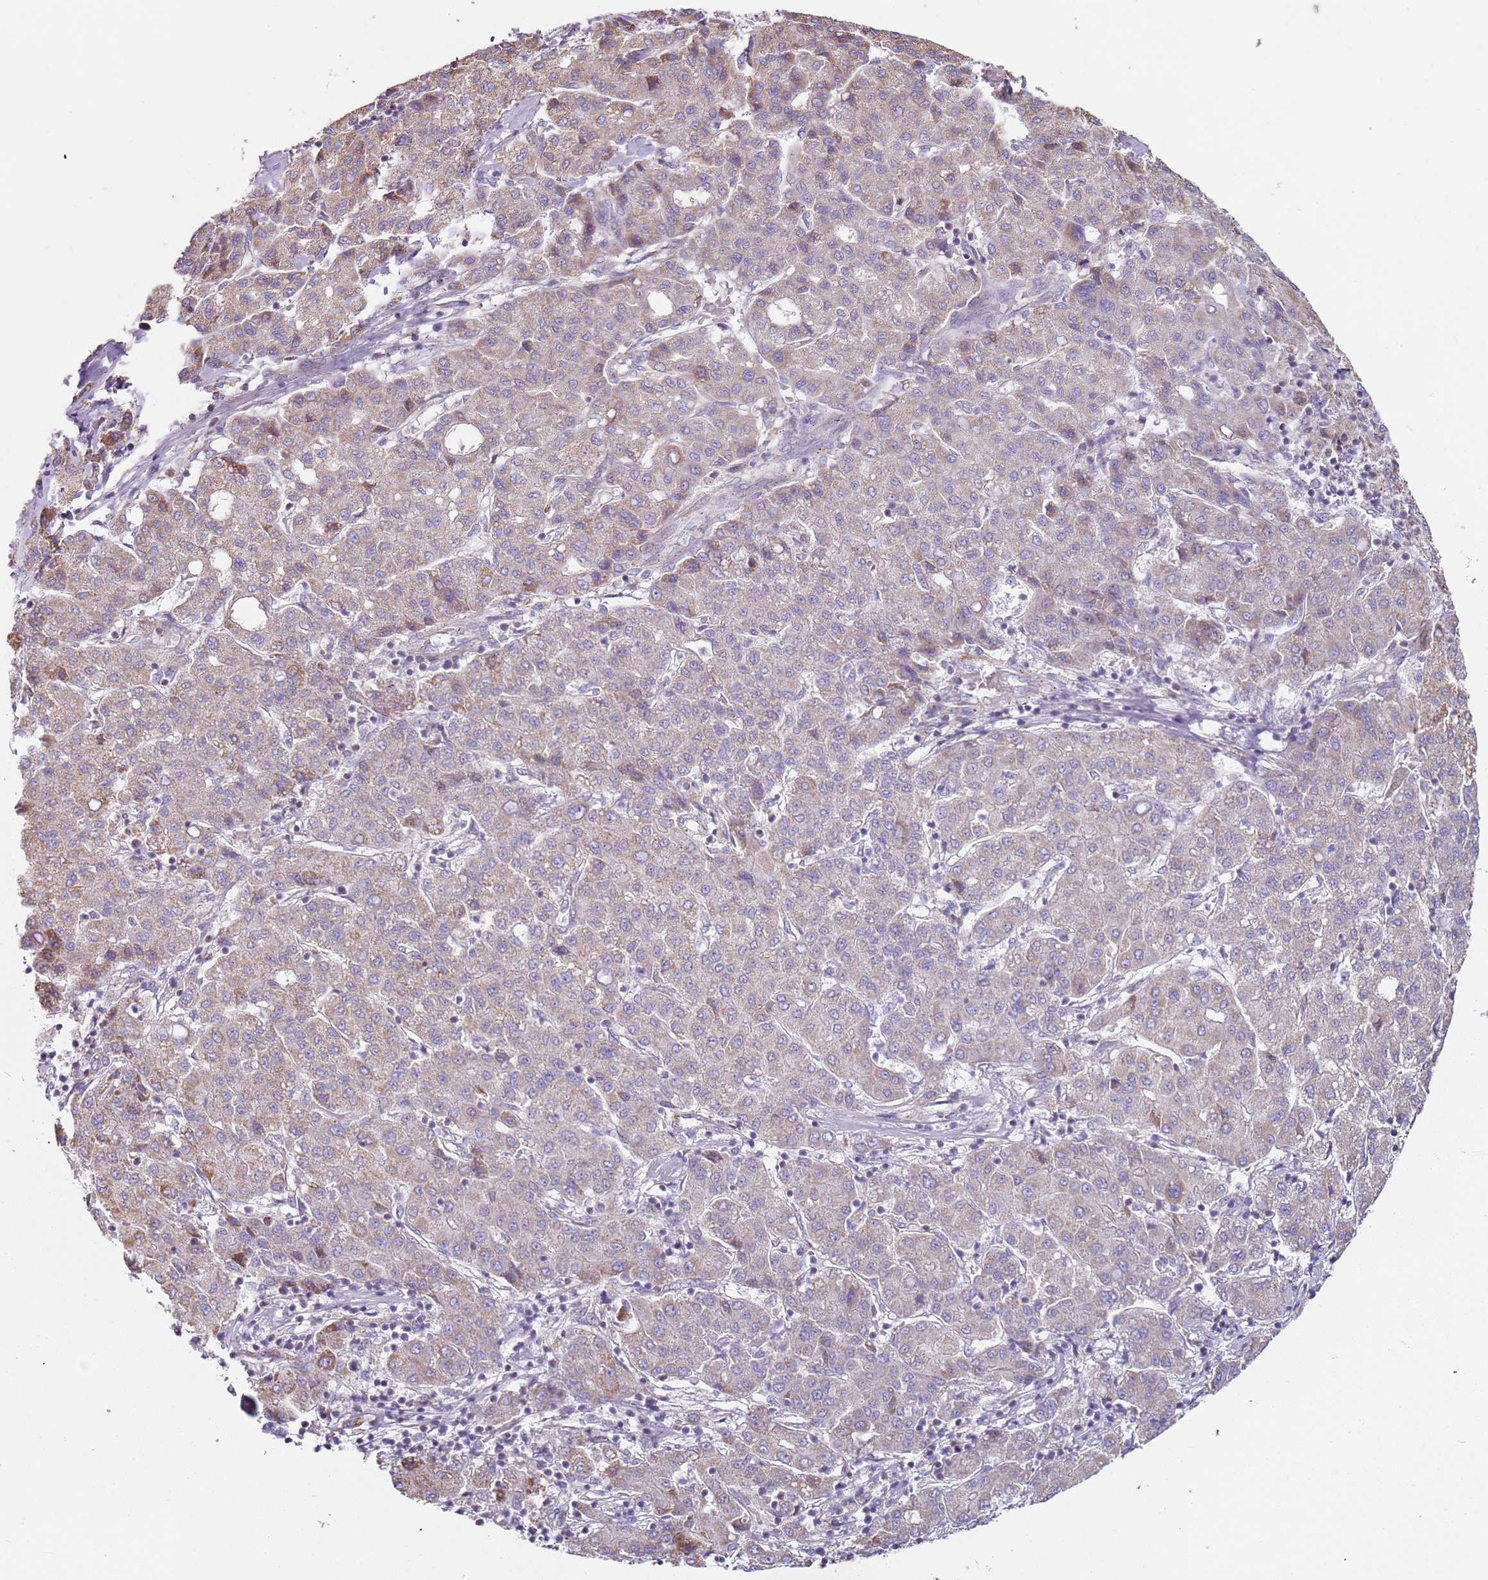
{"staining": {"intensity": "weak", "quantity": "25%-75%", "location": "cytoplasmic/membranous"}, "tissue": "liver cancer", "cell_type": "Tumor cells", "image_type": "cancer", "snomed": [{"axis": "morphology", "description": "Carcinoma, Hepatocellular, NOS"}, {"axis": "topography", "description": "Liver"}], "caption": "Liver cancer (hepatocellular carcinoma) stained for a protein (brown) shows weak cytoplasmic/membranous positive positivity in approximately 25%-75% of tumor cells.", "gene": "ALS2", "patient": {"sex": "male", "age": 65}}